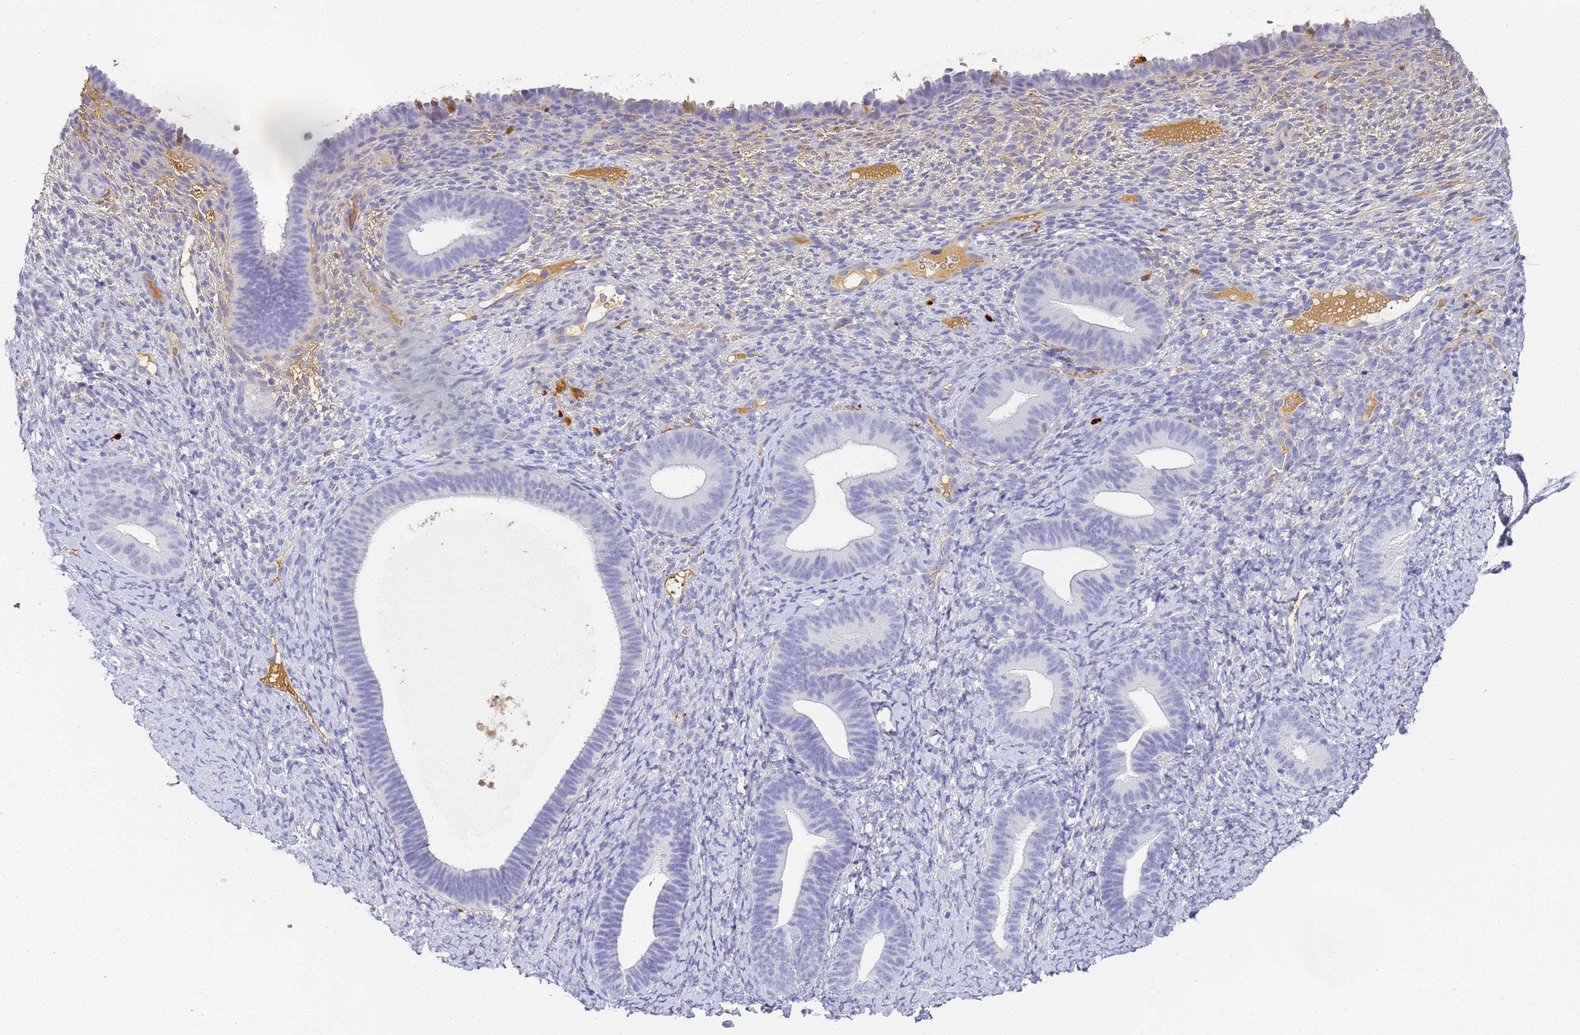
{"staining": {"intensity": "weak", "quantity": "<25%", "location": "cytoplasmic/membranous"}, "tissue": "endometrium", "cell_type": "Cells in endometrial stroma", "image_type": "normal", "snomed": [{"axis": "morphology", "description": "Normal tissue, NOS"}, {"axis": "topography", "description": "Endometrium"}], "caption": "Cells in endometrial stroma show no significant protein staining in benign endometrium. The staining was performed using DAB to visualize the protein expression in brown, while the nuclei were stained in blue with hematoxylin (Magnification: 20x).", "gene": "CFHR1", "patient": {"sex": "female", "age": 65}}